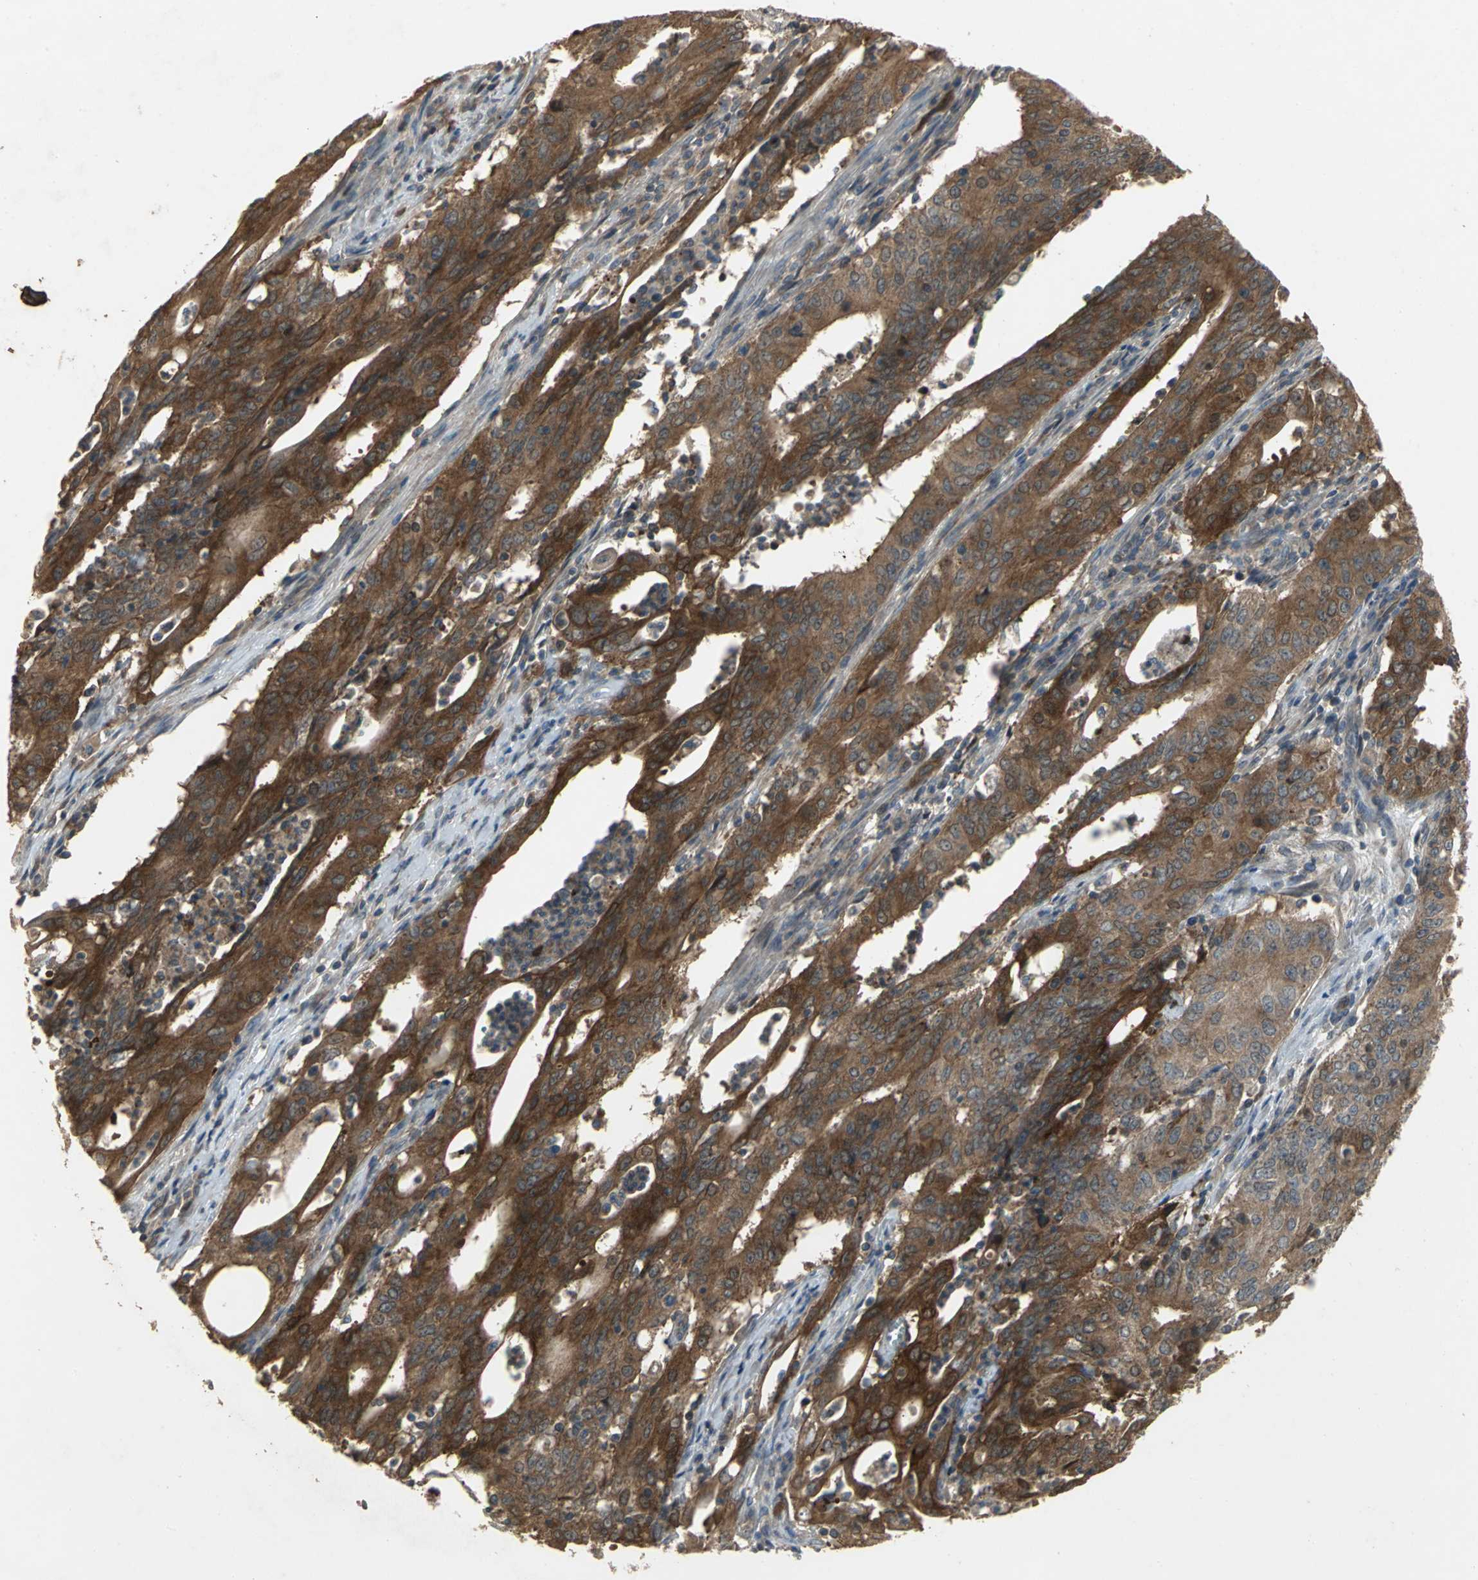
{"staining": {"intensity": "strong", "quantity": ">75%", "location": "cytoplasmic/membranous"}, "tissue": "cervical cancer", "cell_type": "Tumor cells", "image_type": "cancer", "snomed": [{"axis": "morphology", "description": "Adenocarcinoma, NOS"}, {"axis": "topography", "description": "Cervix"}], "caption": "Immunohistochemistry (IHC) histopathology image of neoplastic tissue: cervical adenocarcinoma stained using immunohistochemistry reveals high levels of strong protein expression localized specifically in the cytoplasmic/membranous of tumor cells, appearing as a cytoplasmic/membranous brown color.", "gene": "MET", "patient": {"sex": "female", "age": 44}}